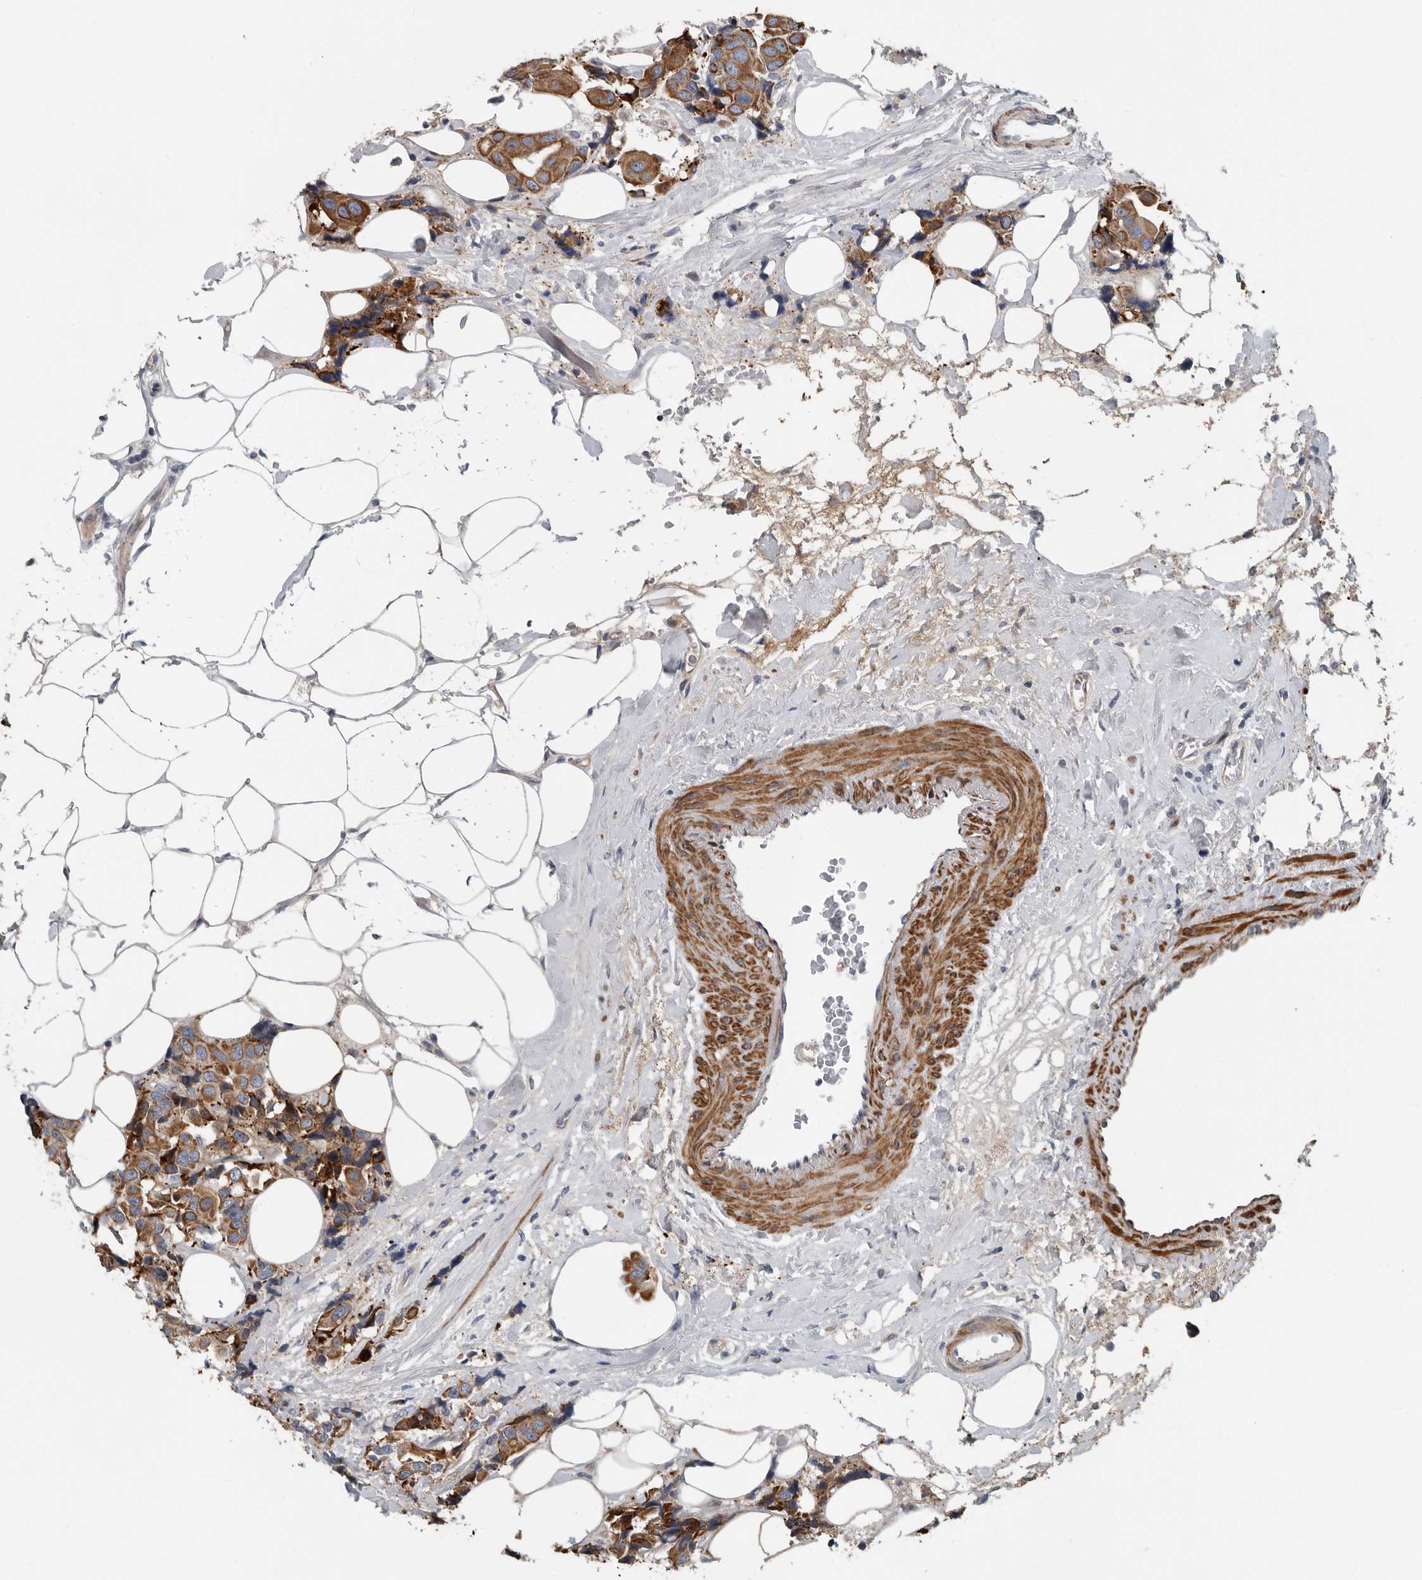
{"staining": {"intensity": "moderate", "quantity": ">75%", "location": "cytoplasmic/membranous"}, "tissue": "breast cancer", "cell_type": "Tumor cells", "image_type": "cancer", "snomed": [{"axis": "morphology", "description": "Normal tissue, NOS"}, {"axis": "morphology", "description": "Duct carcinoma"}, {"axis": "topography", "description": "Breast"}], "caption": "Immunohistochemical staining of breast cancer (invasive ductal carcinoma) exhibits medium levels of moderate cytoplasmic/membranous protein staining in approximately >75% of tumor cells.", "gene": "DPY19L4", "patient": {"sex": "female", "age": 39}}